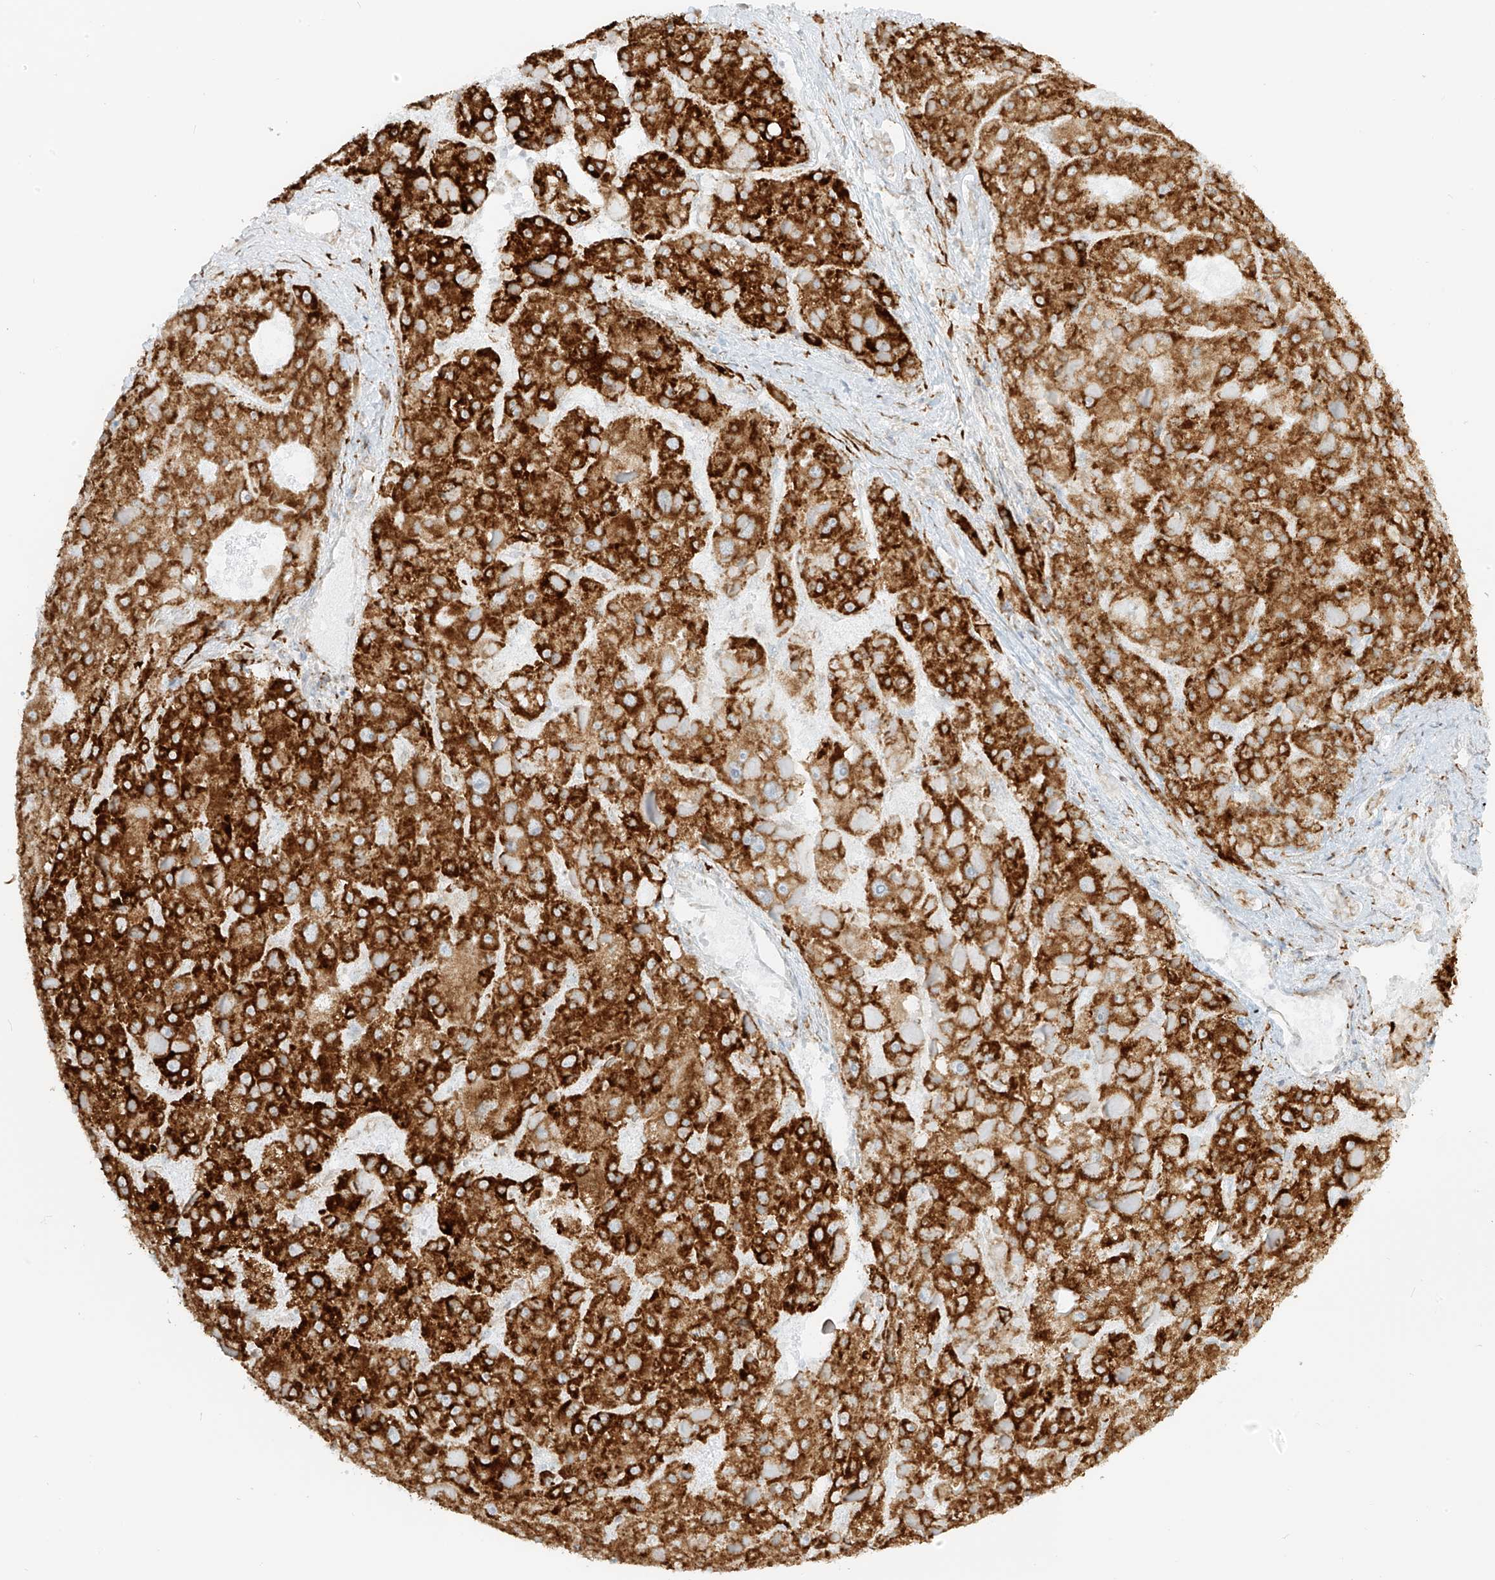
{"staining": {"intensity": "strong", "quantity": ">75%", "location": "cytoplasmic/membranous"}, "tissue": "liver cancer", "cell_type": "Tumor cells", "image_type": "cancer", "snomed": [{"axis": "morphology", "description": "Carcinoma, Hepatocellular, NOS"}, {"axis": "topography", "description": "Liver"}], "caption": "This photomicrograph displays liver hepatocellular carcinoma stained with immunohistochemistry (IHC) to label a protein in brown. The cytoplasmic/membranous of tumor cells show strong positivity for the protein. Nuclei are counter-stained blue.", "gene": "LRRC59", "patient": {"sex": "female", "age": 73}}